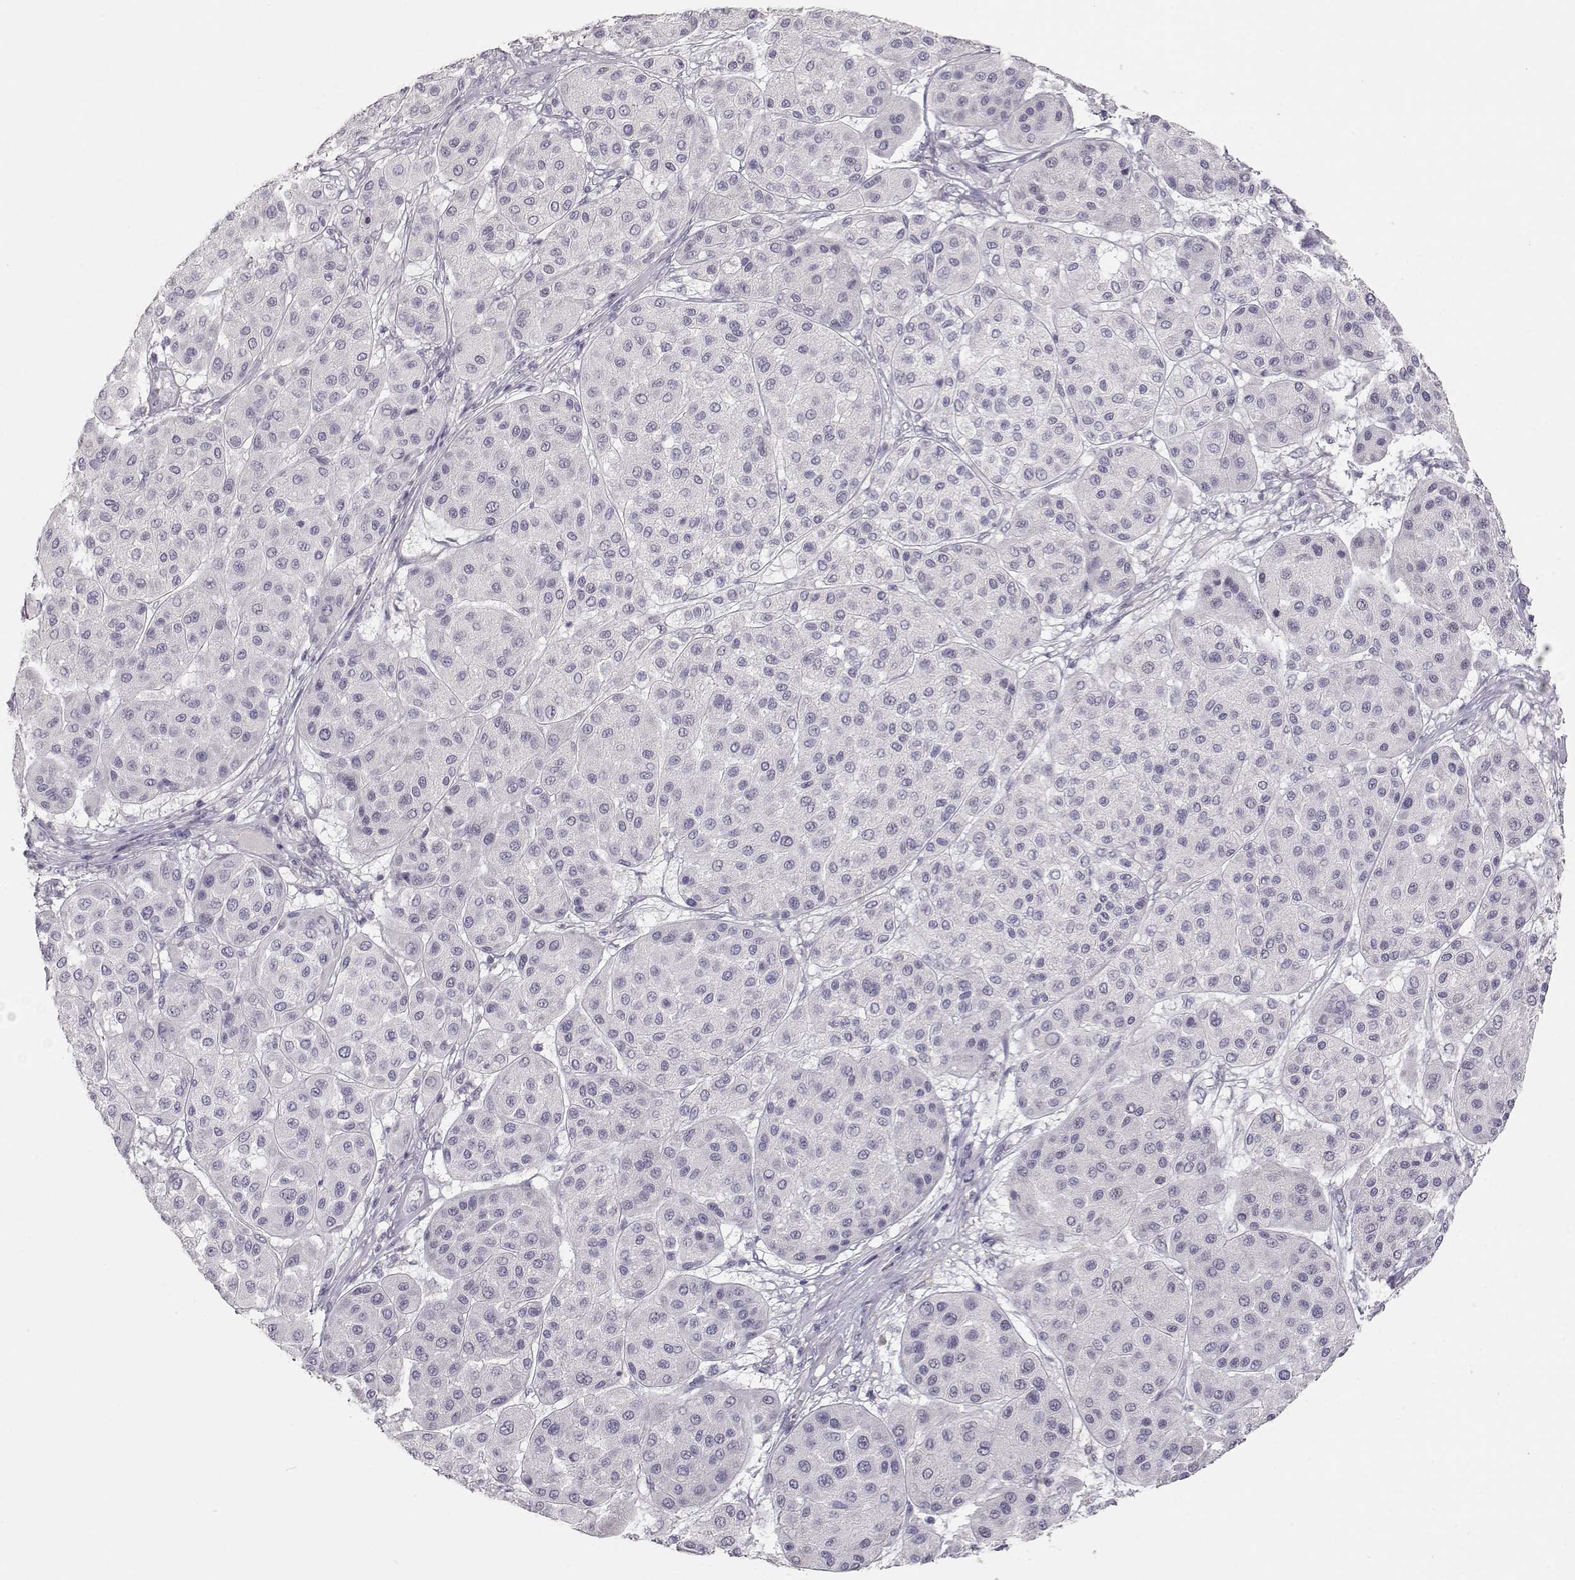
{"staining": {"intensity": "negative", "quantity": "none", "location": "none"}, "tissue": "melanoma", "cell_type": "Tumor cells", "image_type": "cancer", "snomed": [{"axis": "morphology", "description": "Malignant melanoma, Metastatic site"}, {"axis": "topography", "description": "Smooth muscle"}], "caption": "This is an immunohistochemistry (IHC) image of human malignant melanoma (metastatic site). There is no positivity in tumor cells.", "gene": "TKTL1", "patient": {"sex": "male", "age": 41}}